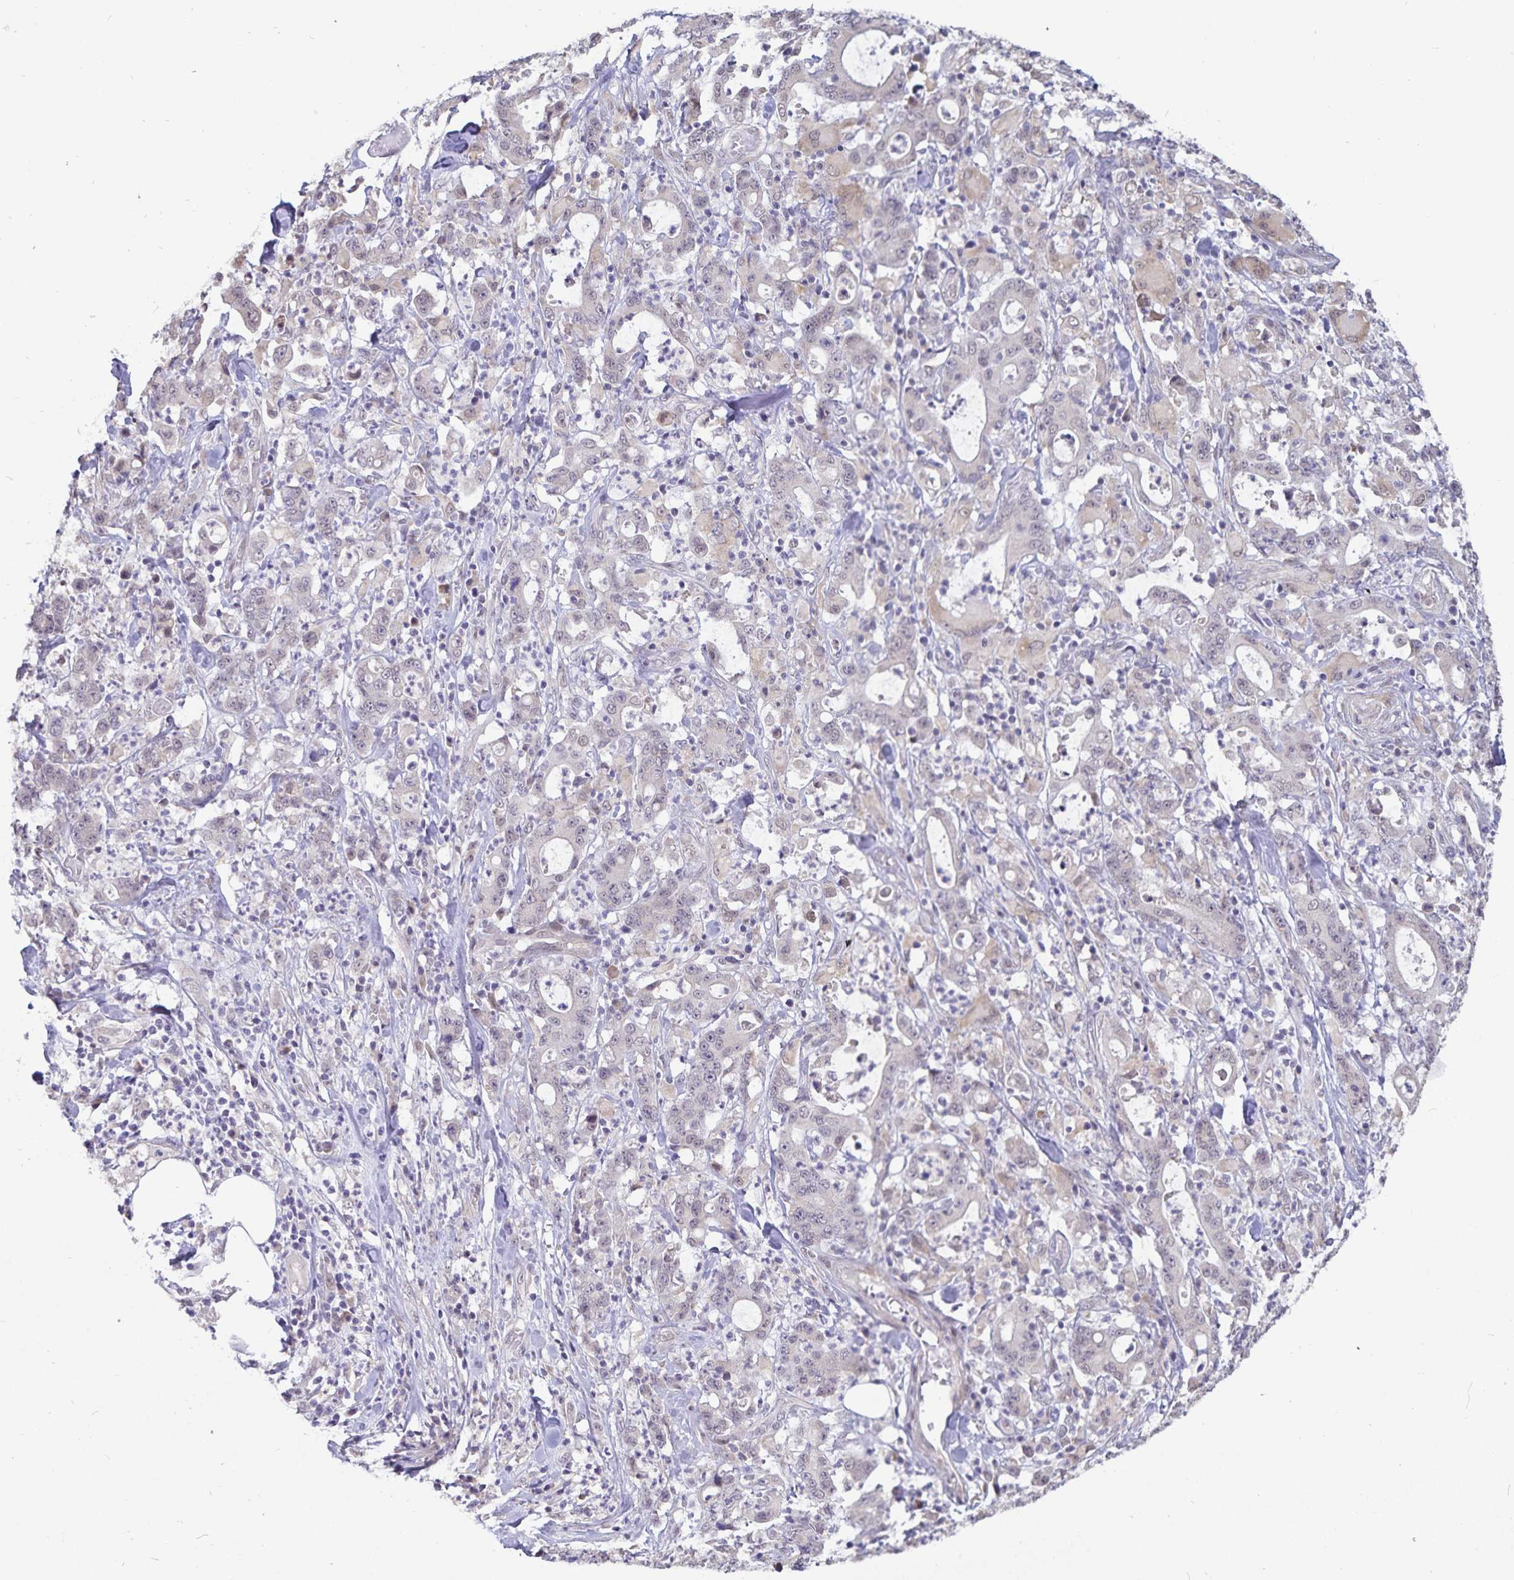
{"staining": {"intensity": "negative", "quantity": "none", "location": "none"}, "tissue": "stomach cancer", "cell_type": "Tumor cells", "image_type": "cancer", "snomed": [{"axis": "morphology", "description": "Adenocarcinoma, NOS"}, {"axis": "topography", "description": "Stomach, upper"}], "caption": "High power microscopy micrograph of an IHC image of stomach cancer, revealing no significant expression in tumor cells. The staining is performed using DAB brown chromogen with nuclei counter-stained in using hematoxylin.", "gene": "ATP2A2", "patient": {"sex": "male", "age": 68}}